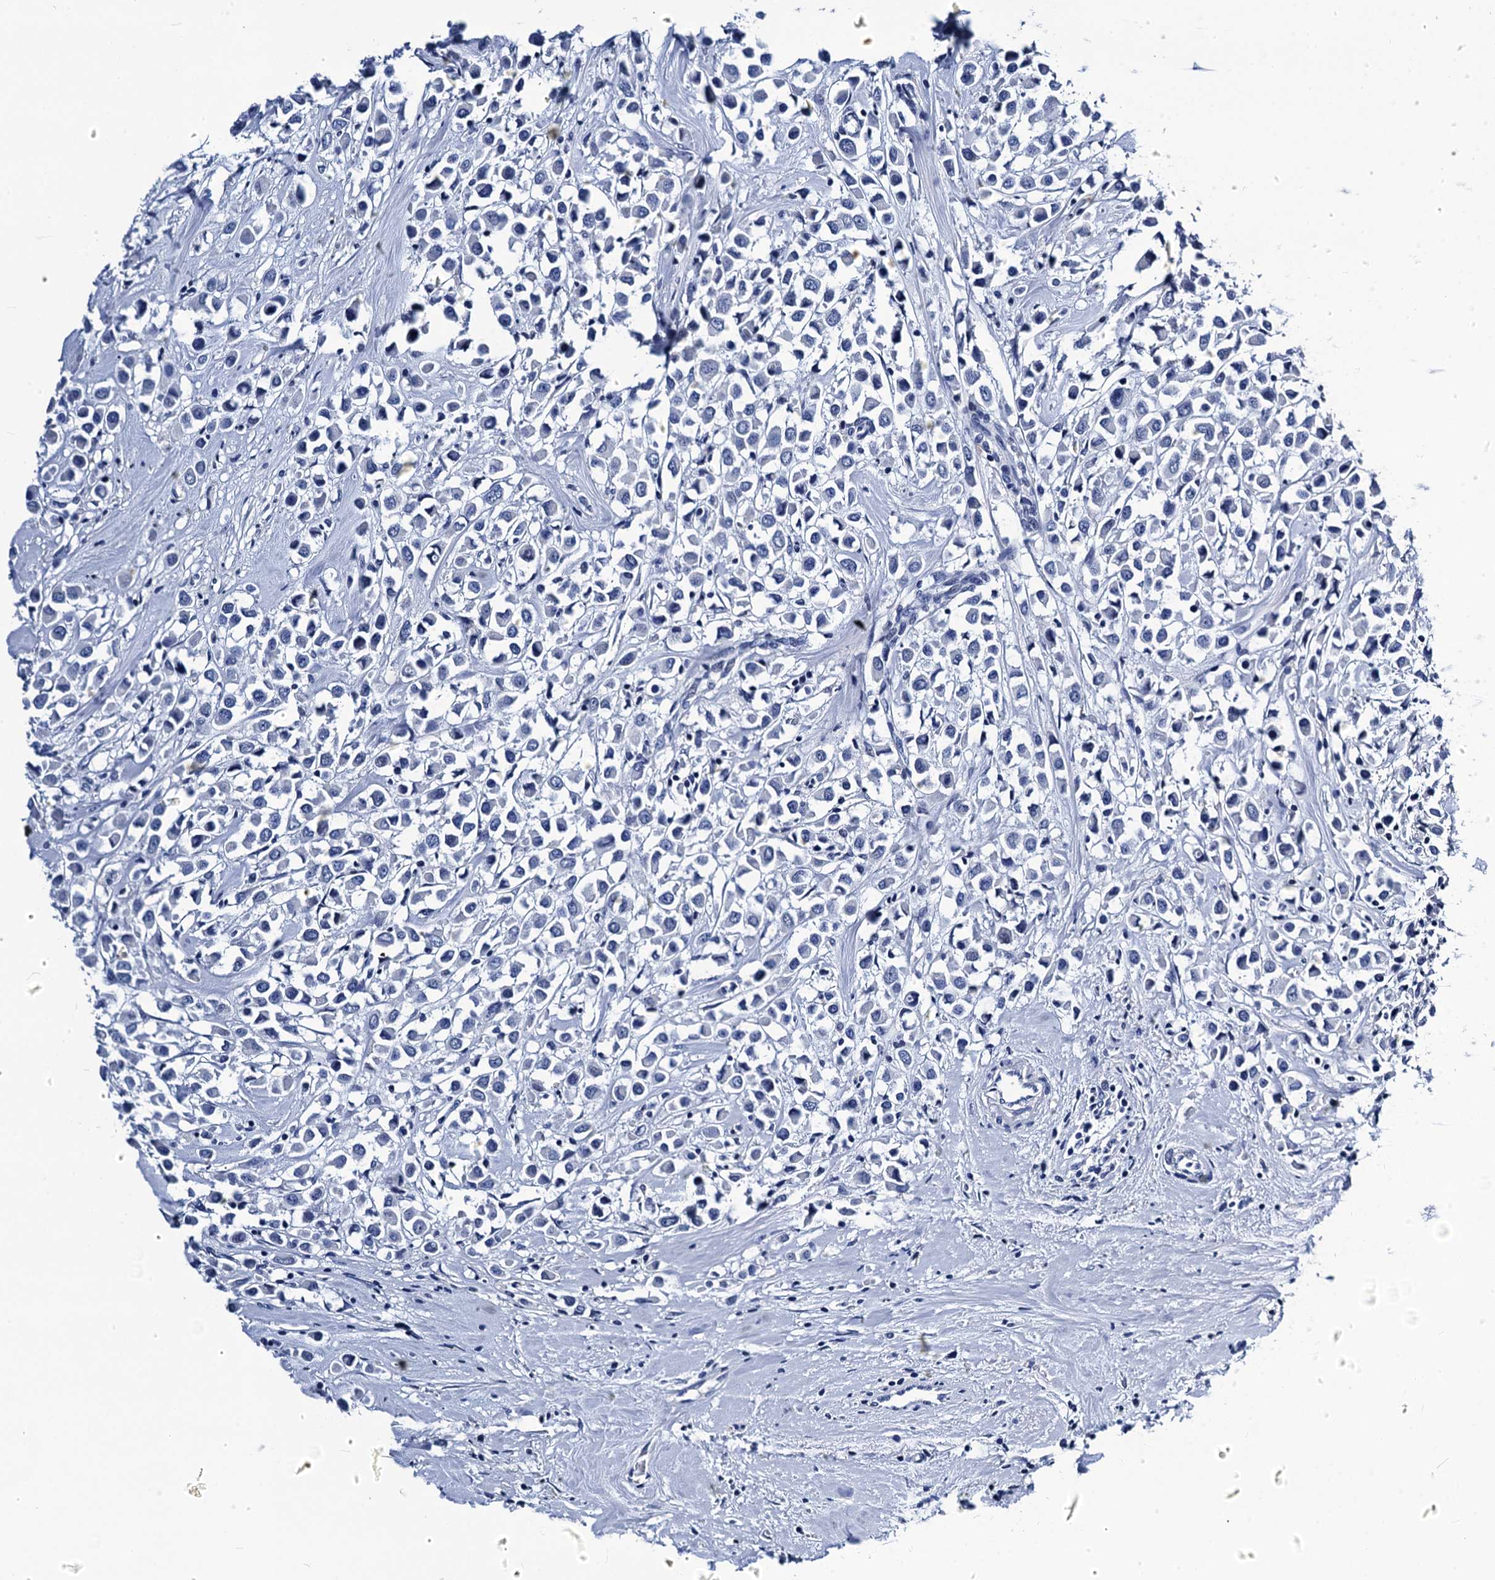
{"staining": {"intensity": "negative", "quantity": "none", "location": "none"}, "tissue": "breast cancer", "cell_type": "Tumor cells", "image_type": "cancer", "snomed": [{"axis": "morphology", "description": "Duct carcinoma"}, {"axis": "topography", "description": "Breast"}], "caption": "Tumor cells are negative for brown protein staining in invasive ductal carcinoma (breast). (DAB IHC, high magnification).", "gene": "LRRC30", "patient": {"sex": "female", "age": 61}}